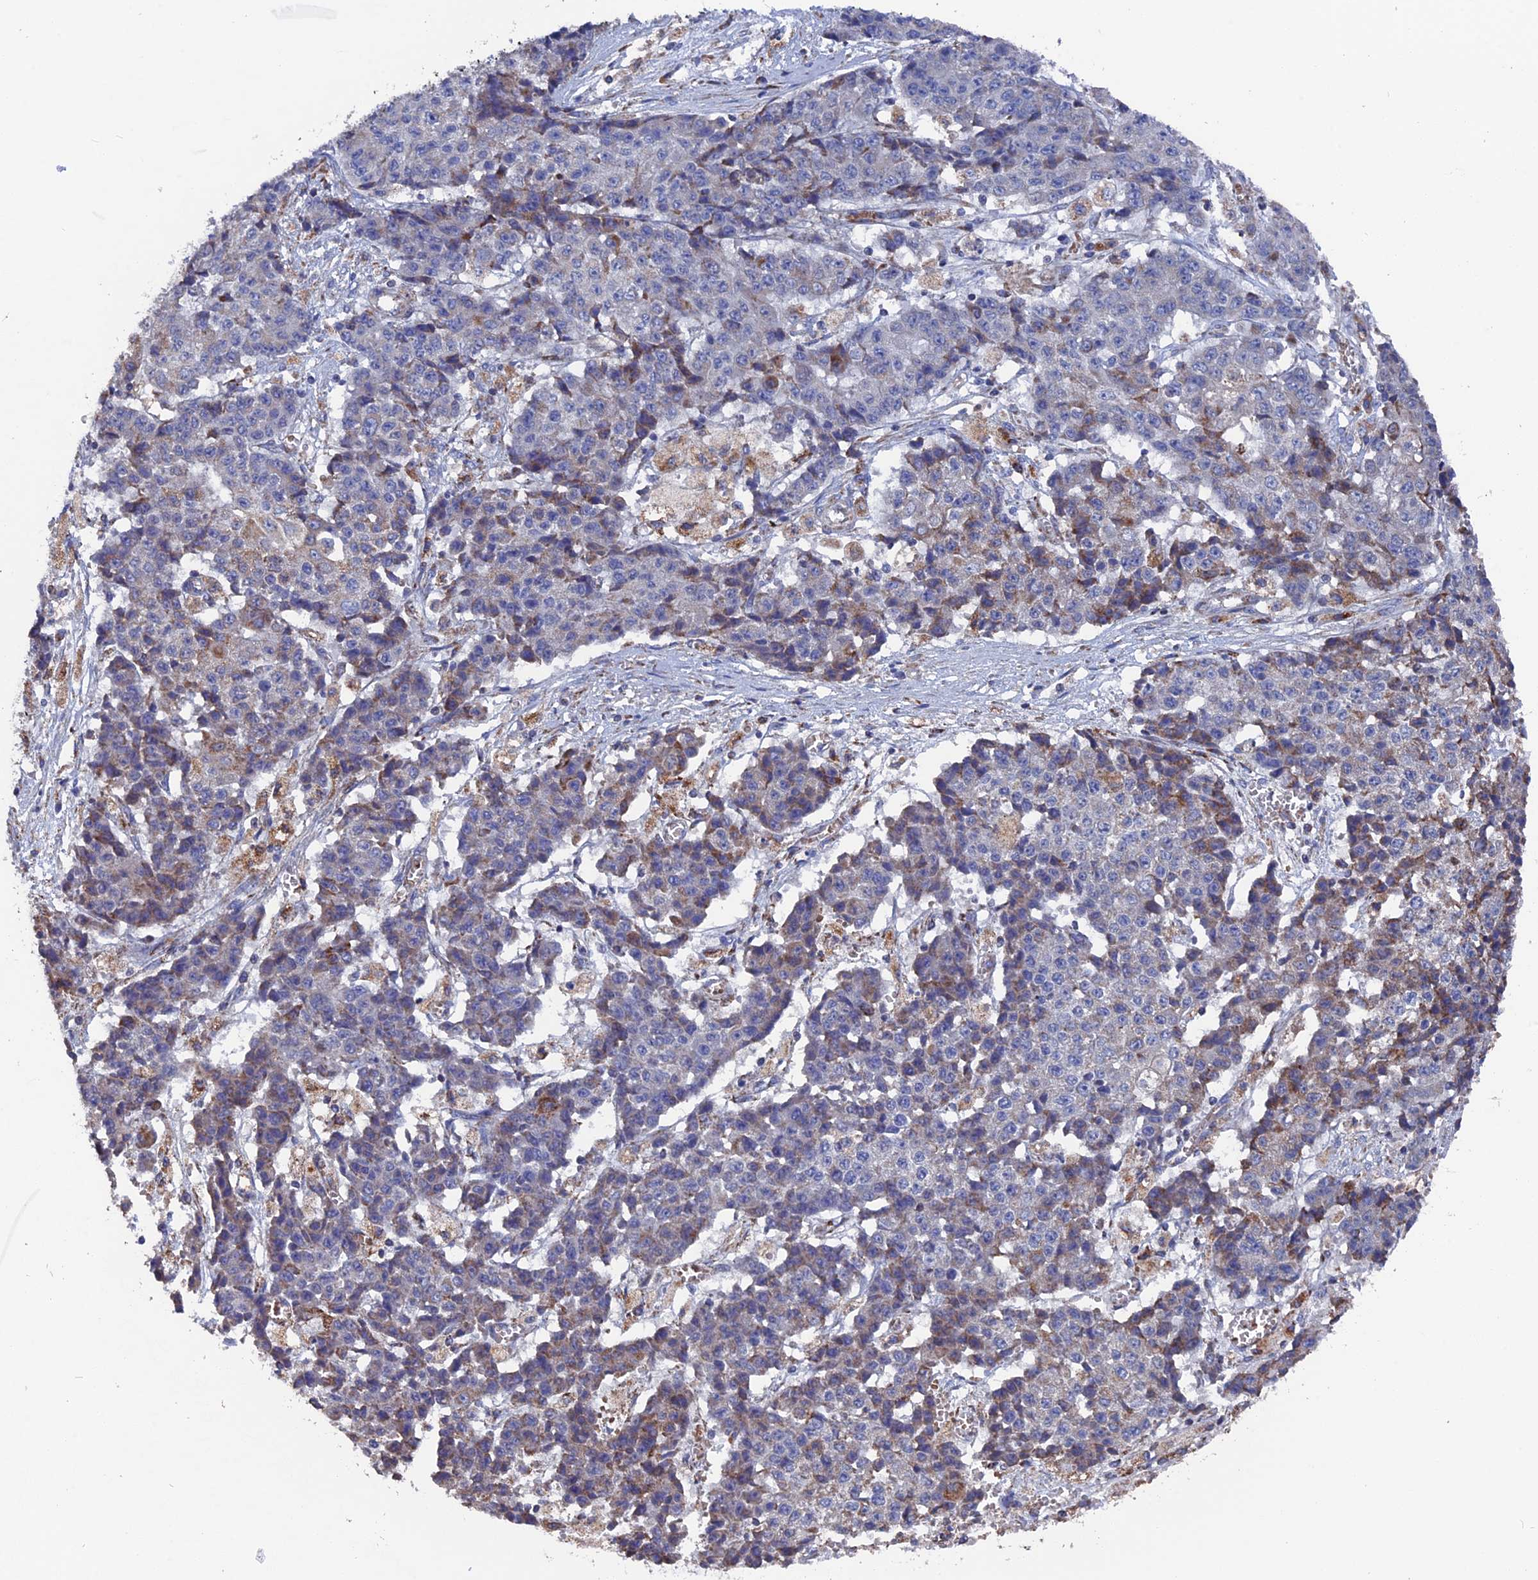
{"staining": {"intensity": "moderate", "quantity": "<25%", "location": "cytoplasmic/membranous"}, "tissue": "ovarian cancer", "cell_type": "Tumor cells", "image_type": "cancer", "snomed": [{"axis": "morphology", "description": "Carcinoma, endometroid"}, {"axis": "topography", "description": "Ovary"}], "caption": "Immunohistochemical staining of ovarian cancer reveals low levels of moderate cytoplasmic/membranous protein staining in approximately <25% of tumor cells.", "gene": "TGFA", "patient": {"sex": "female", "age": 42}}